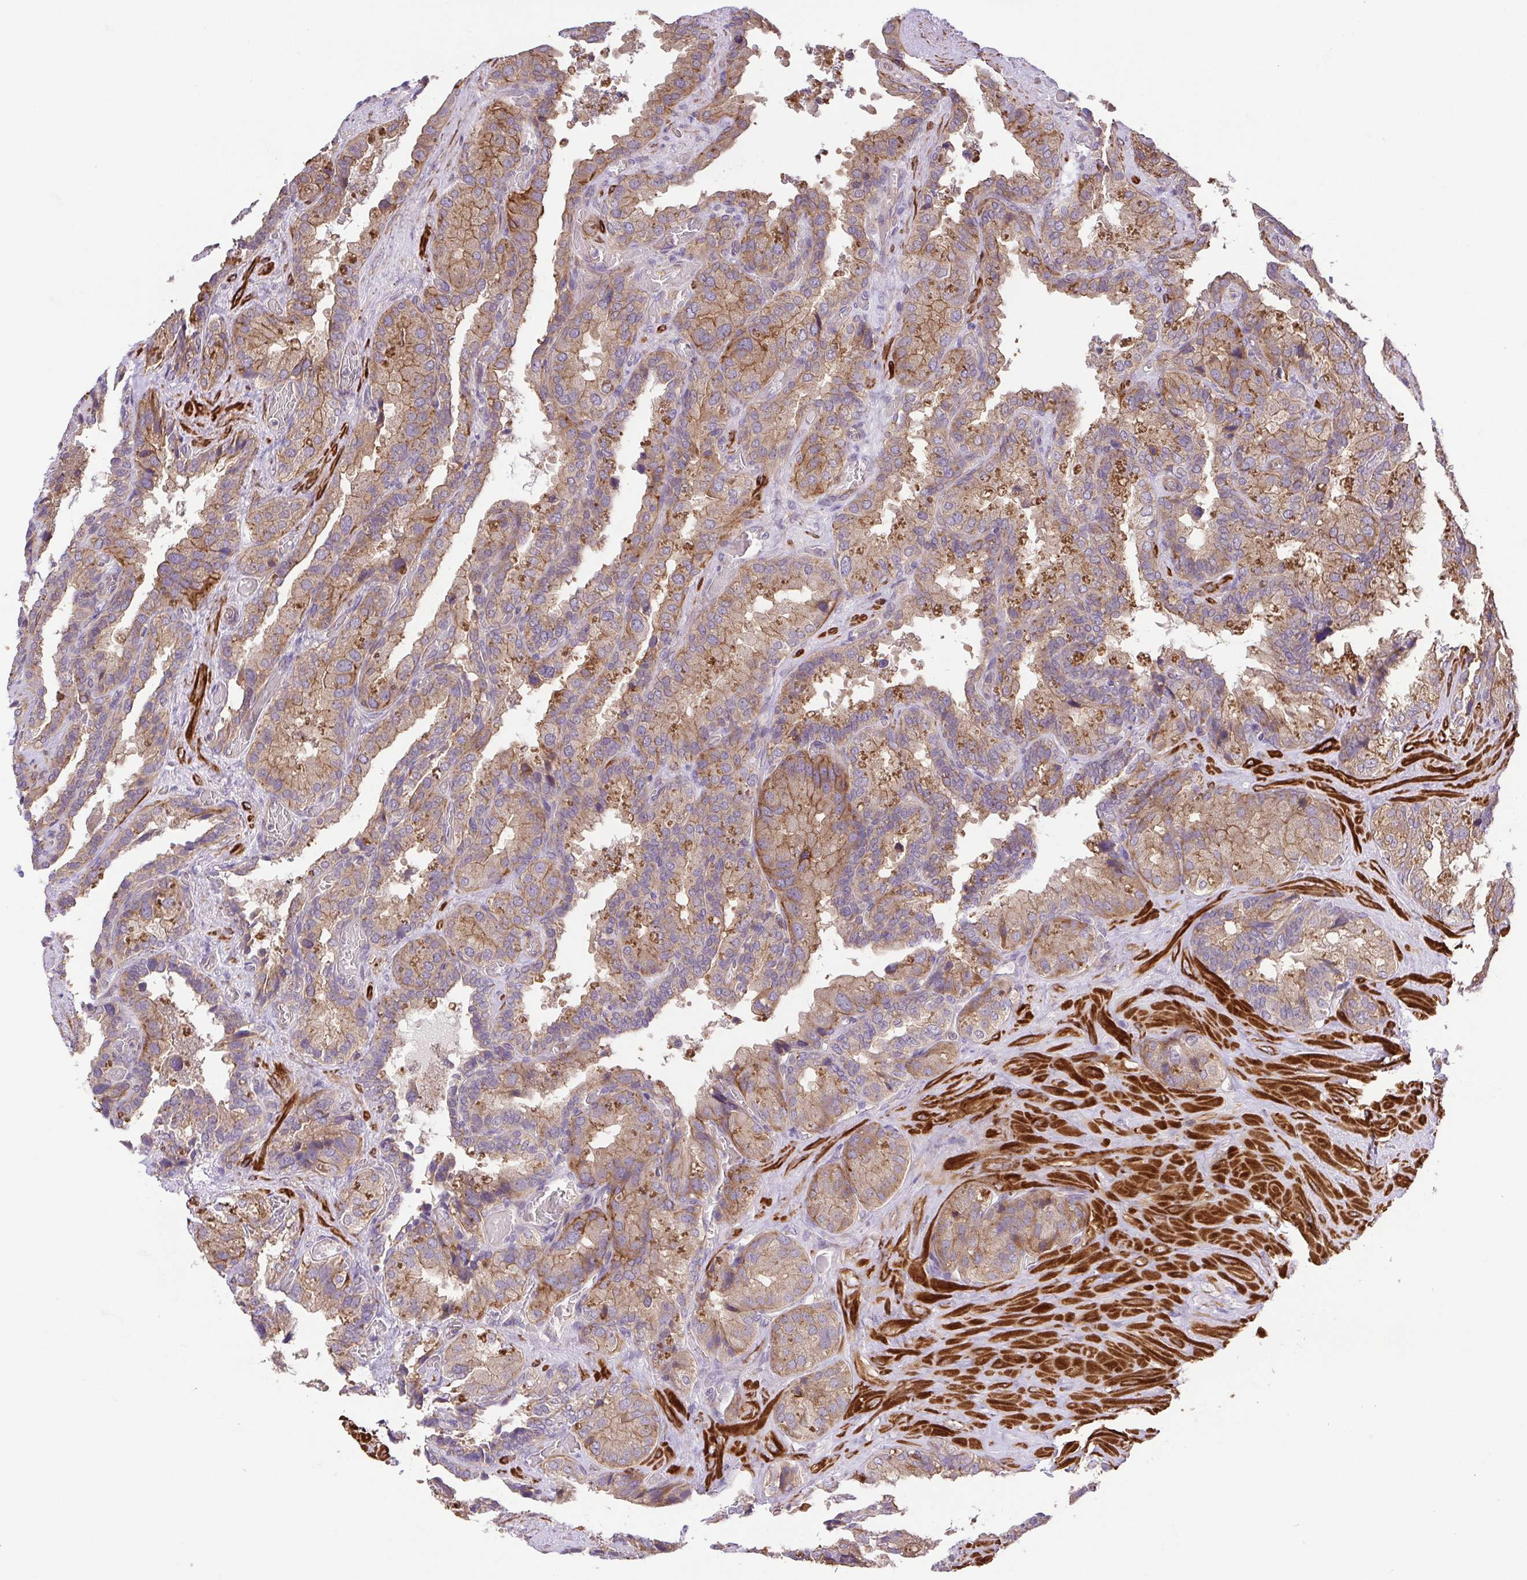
{"staining": {"intensity": "moderate", "quantity": "25%-75%", "location": "cytoplasmic/membranous"}, "tissue": "seminal vesicle", "cell_type": "Glandular cells", "image_type": "normal", "snomed": [{"axis": "morphology", "description": "Normal tissue, NOS"}, {"axis": "topography", "description": "Seminal veicle"}], "caption": "A medium amount of moderate cytoplasmic/membranous staining is appreciated in approximately 25%-75% of glandular cells in benign seminal vesicle.", "gene": "IDE", "patient": {"sex": "male", "age": 60}}